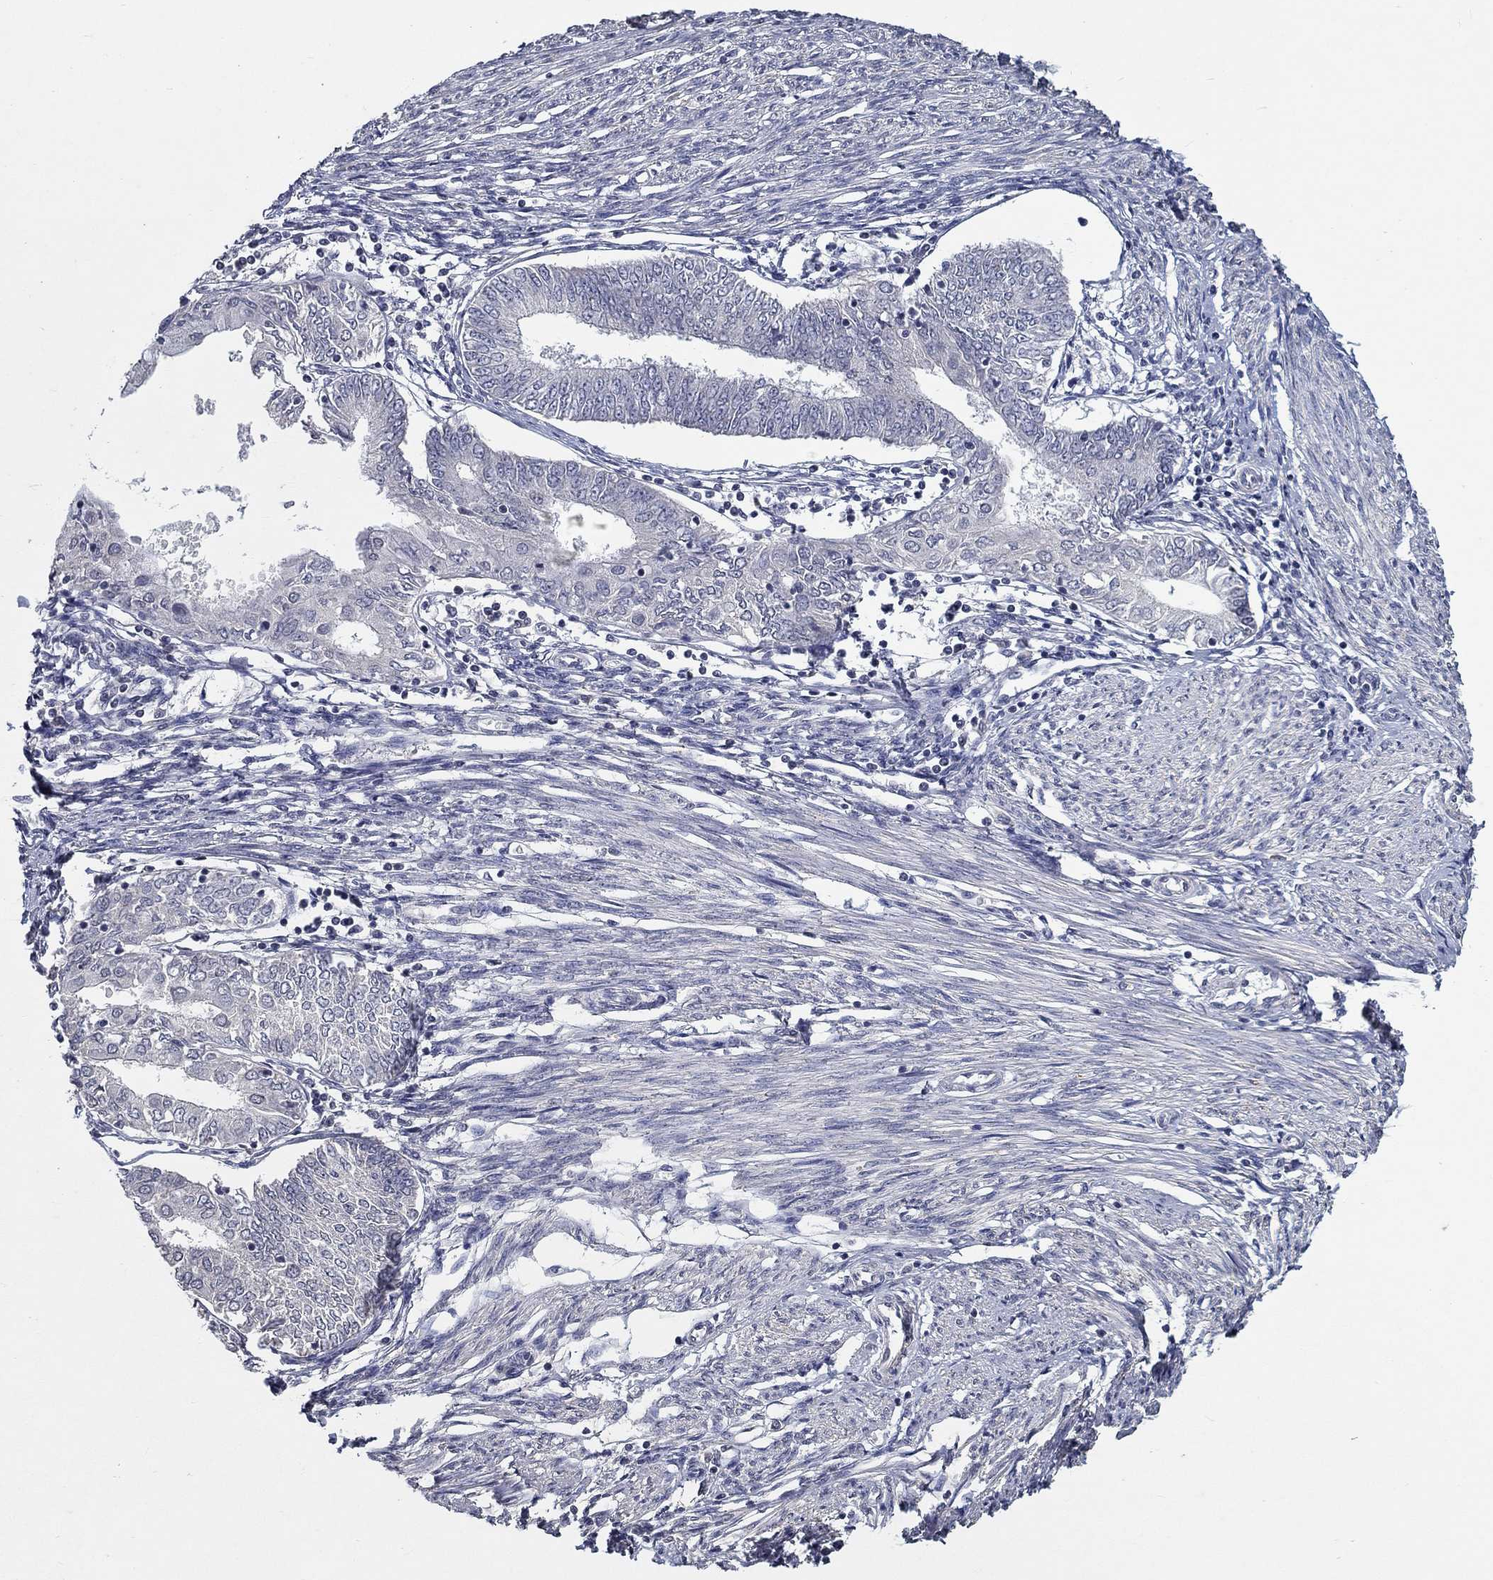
{"staining": {"intensity": "negative", "quantity": "none", "location": "none"}, "tissue": "endometrial cancer", "cell_type": "Tumor cells", "image_type": "cancer", "snomed": [{"axis": "morphology", "description": "Adenocarcinoma, NOS"}, {"axis": "topography", "description": "Endometrium"}], "caption": "DAB immunohistochemical staining of human endometrial cancer (adenocarcinoma) exhibits no significant positivity in tumor cells.", "gene": "PROZ", "patient": {"sex": "female", "age": 68}}